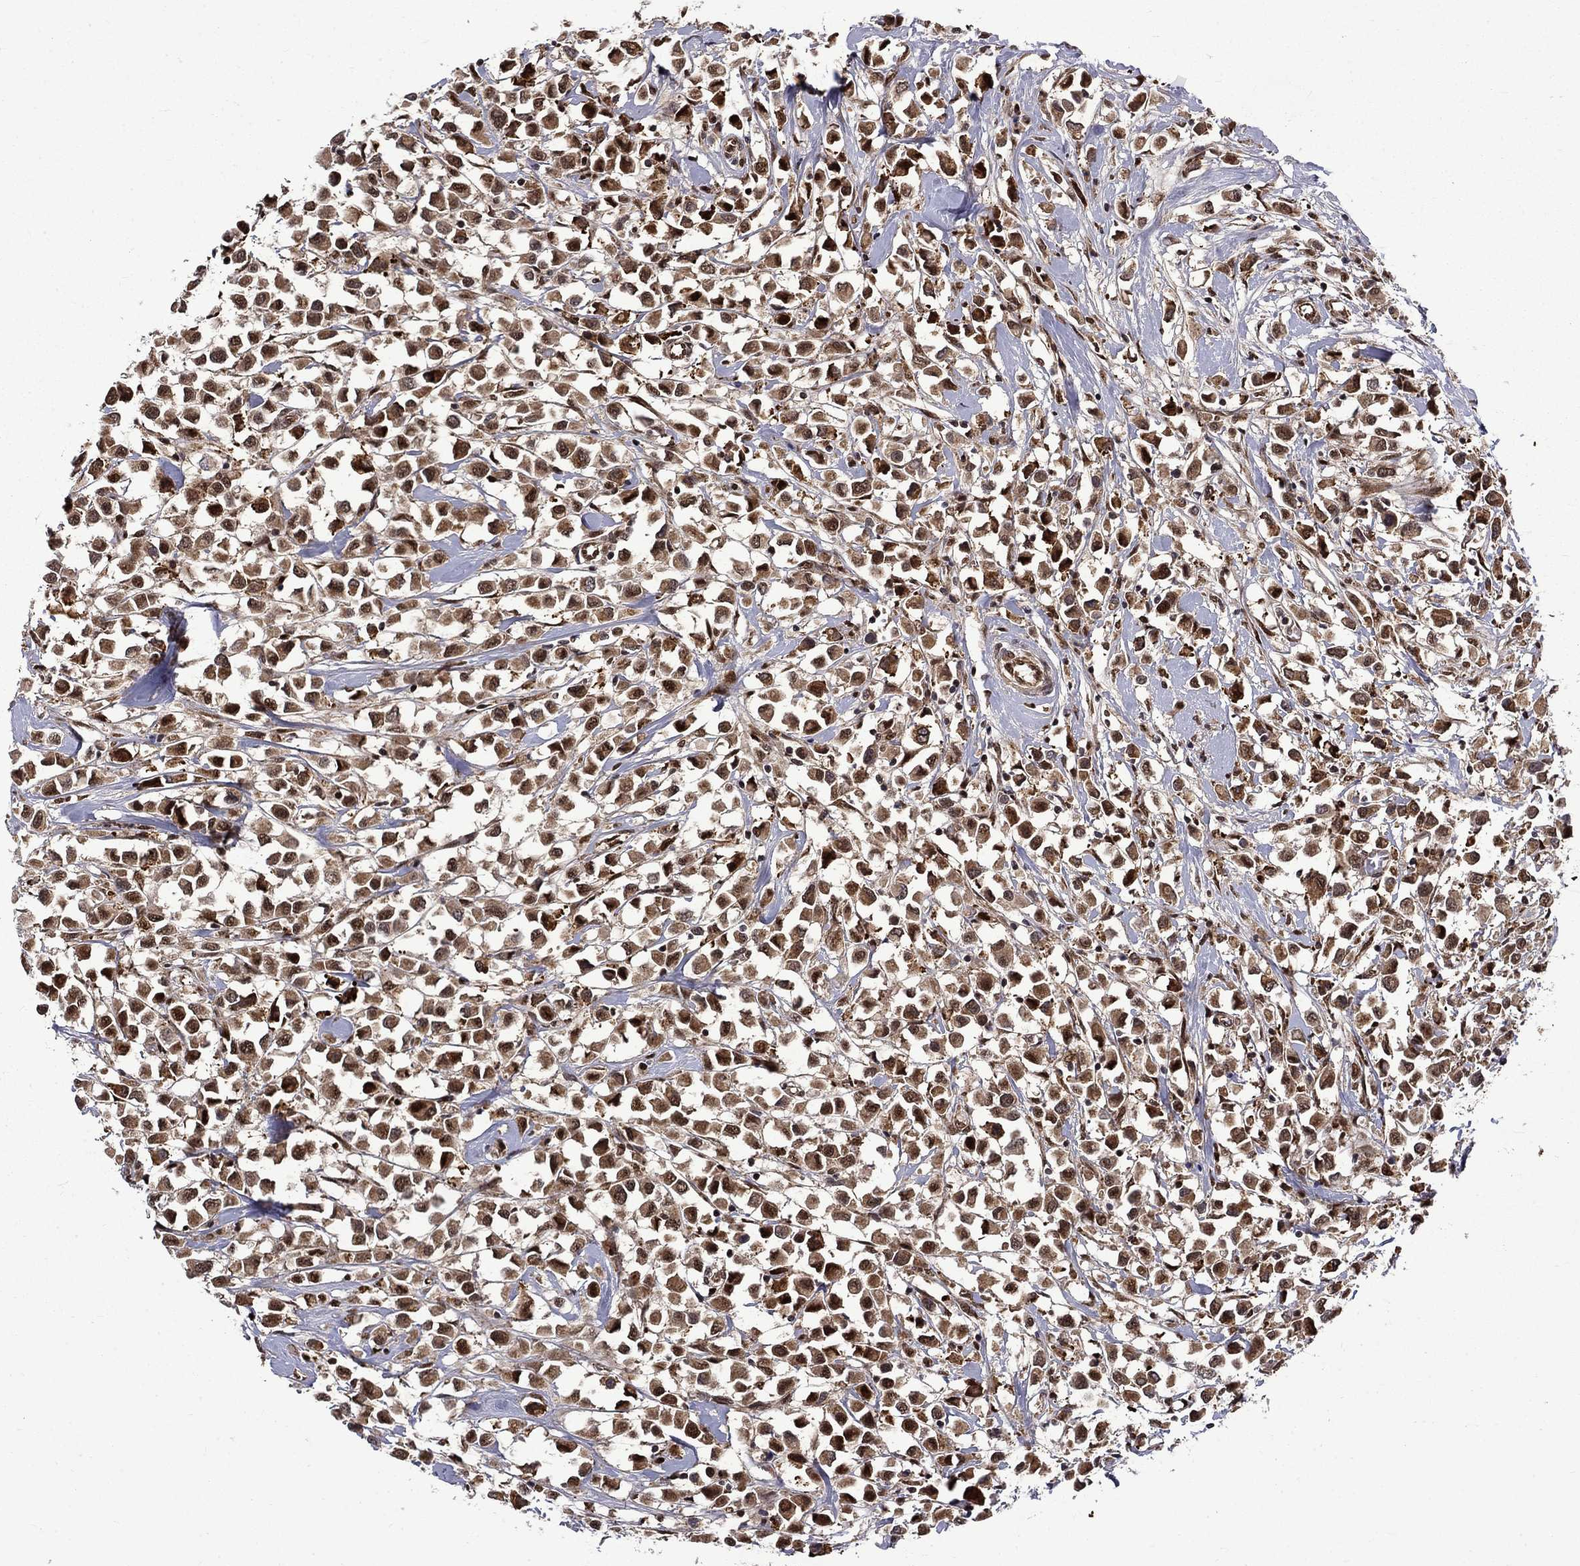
{"staining": {"intensity": "strong", "quantity": "25%-75%", "location": "cytoplasmic/membranous,nuclear"}, "tissue": "breast cancer", "cell_type": "Tumor cells", "image_type": "cancer", "snomed": [{"axis": "morphology", "description": "Duct carcinoma"}, {"axis": "topography", "description": "Breast"}], "caption": "Approximately 25%-75% of tumor cells in invasive ductal carcinoma (breast) demonstrate strong cytoplasmic/membranous and nuclear protein staining as visualized by brown immunohistochemical staining.", "gene": "KPNA3", "patient": {"sex": "female", "age": 61}}